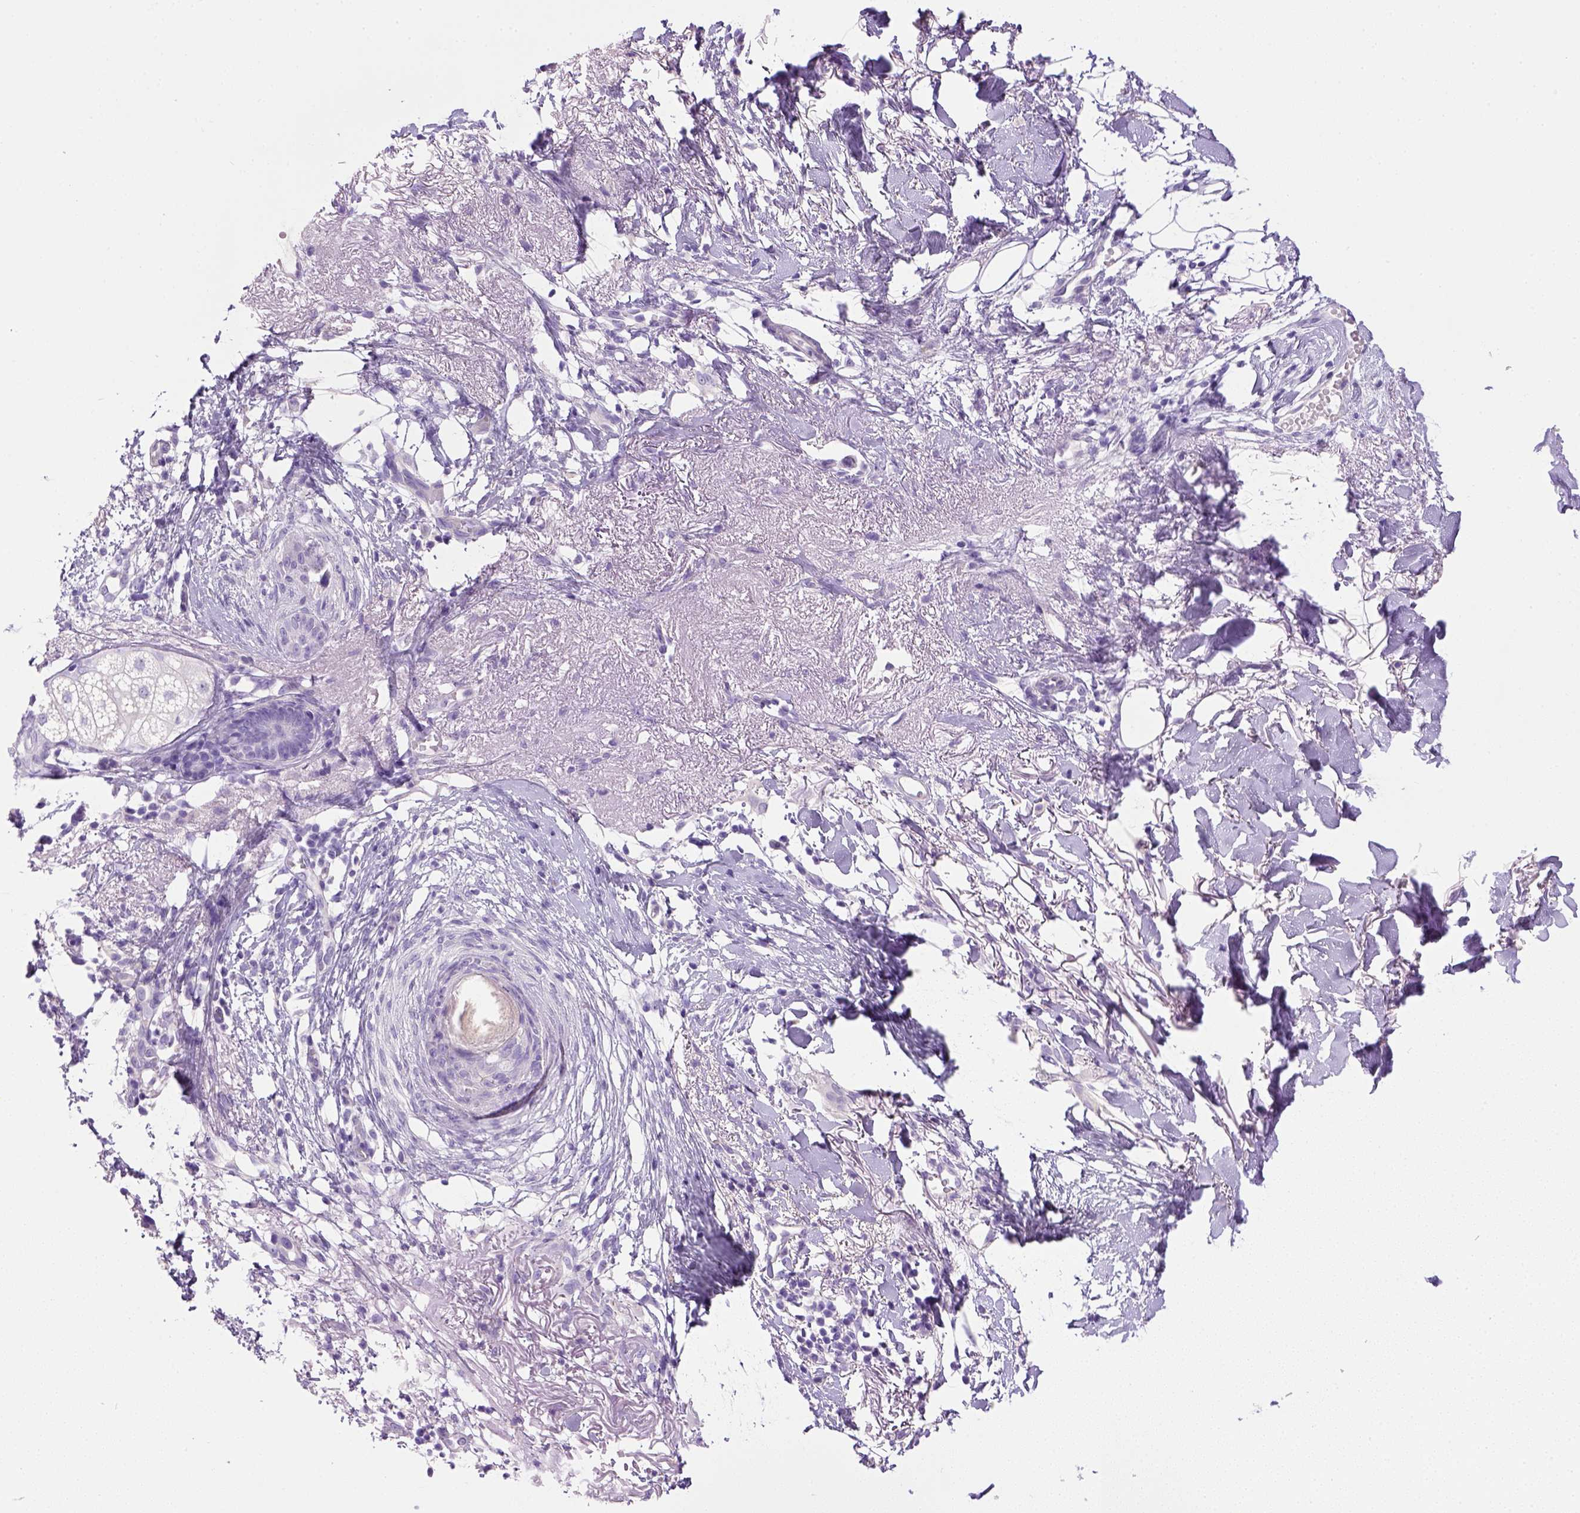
{"staining": {"intensity": "negative", "quantity": "none", "location": "none"}, "tissue": "skin cancer", "cell_type": "Tumor cells", "image_type": "cancer", "snomed": [{"axis": "morphology", "description": "Normal tissue, NOS"}, {"axis": "morphology", "description": "Basal cell carcinoma"}, {"axis": "topography", "description": "Skin"}], "caption": "The image displays no significant expression in tumor cells of skin cancer (basal cell carcinoma).", "gene": "KRT71", "patient": {"sex": "male", "age": 84}}